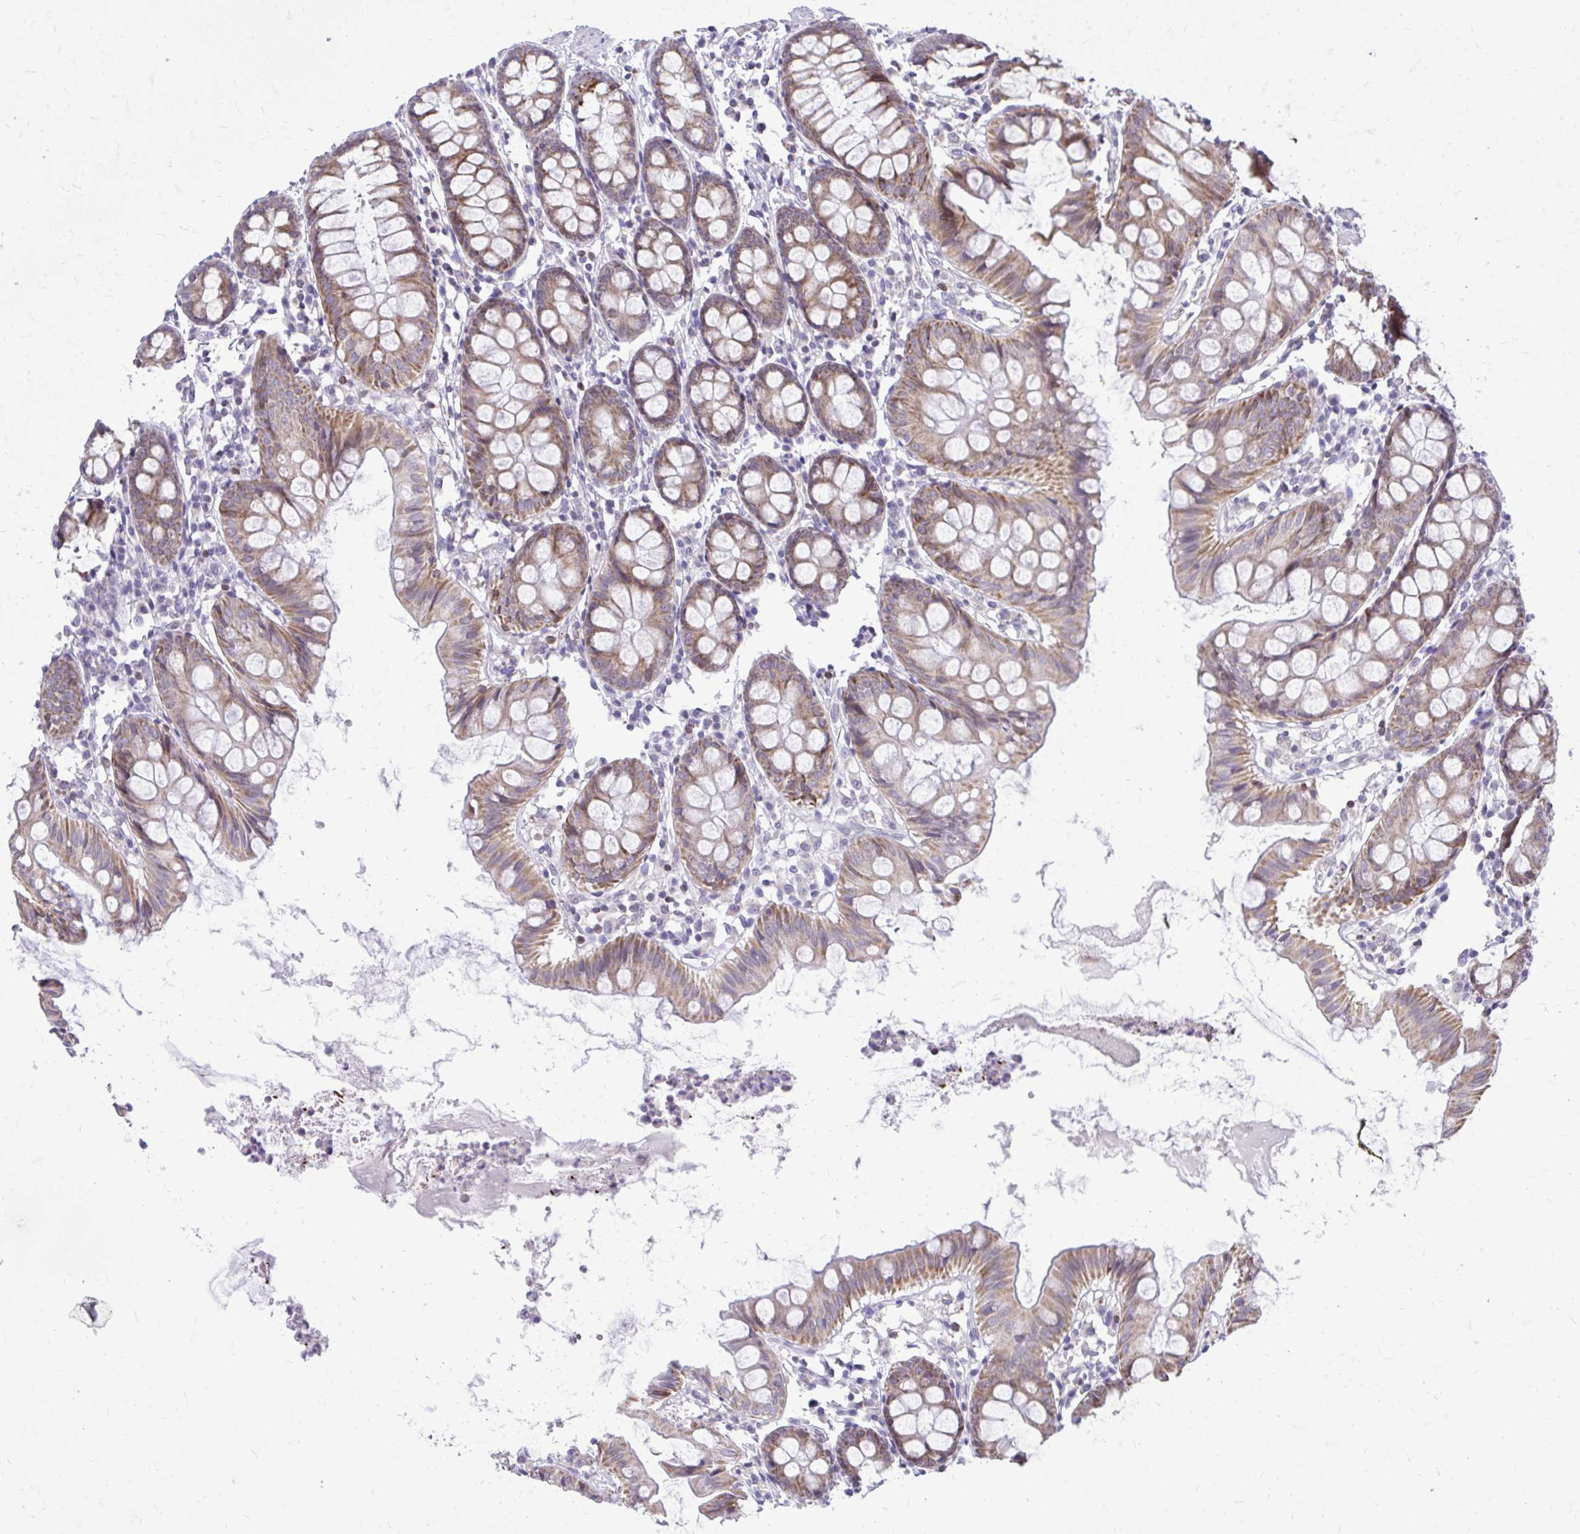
{"staining": {"intensity": "moderate", "quantity": ">75%", "location": "cytoplasmic/membranous"}, "tissue": "colon", "cell_type": "Glandular cells", "image_type": "normal", "snomed": [{"axis": "morphology", "description": "Normal tissue, NOS"}, {"axis": "topography", "description": "Colon"}], "caption": "Brown immunohistochemical staining in benign colon exhibits moderate cytoplasmic/membranous expression in about >75% of glandular cells. Nuclei are stained in blue.", "gene": "RPS6KA2", "patient": {"sex": "female", "age": 84}}